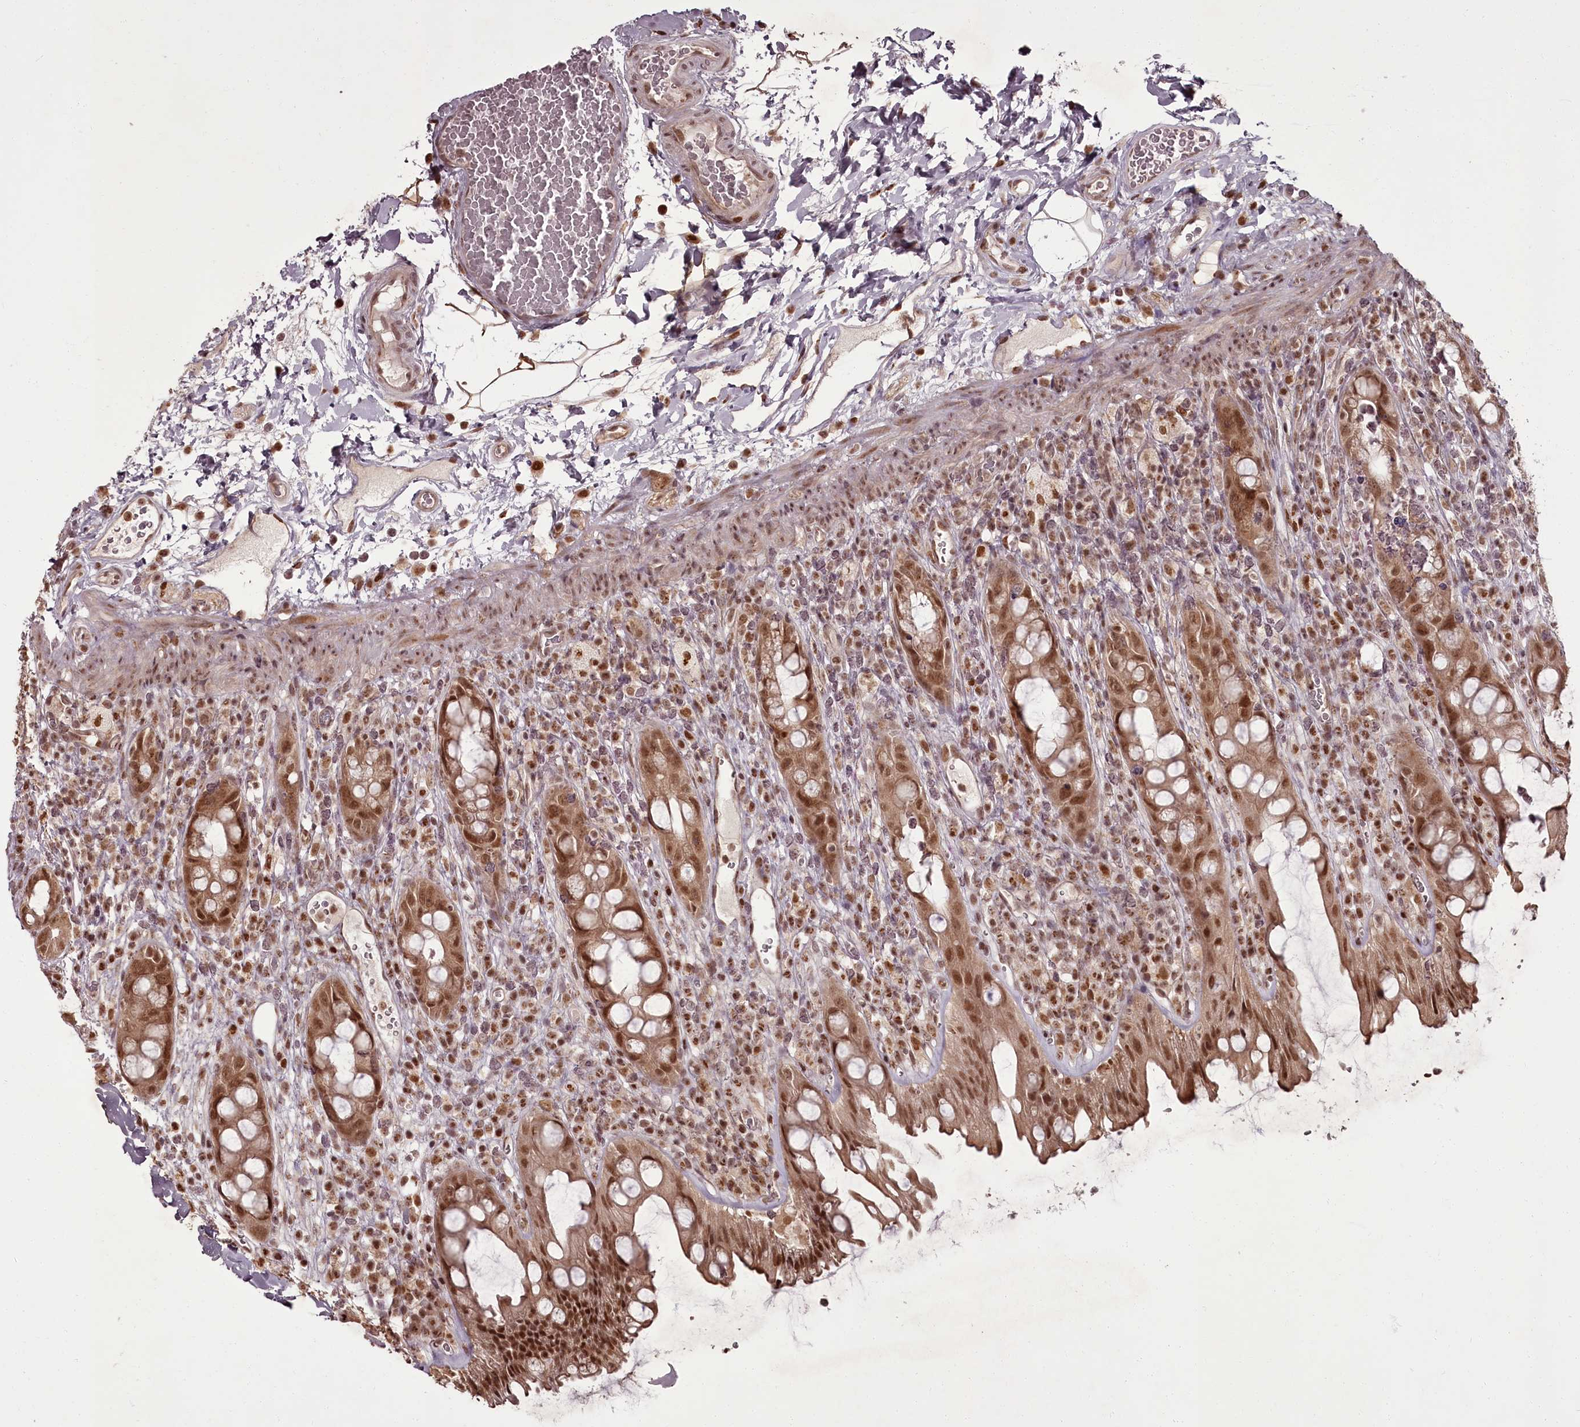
{"staining": {"intensity": "moderate", "quantity": ">75%", "location": "cytoplasmic/membranous,nuclear"}, "tissue": "rectum", "cell_type": "Glandular cells", "image_type": "normal", "snomed": [{"axis": "morphology", "description": "Normal tissue, NOS"}, {"axis": "topography", "description": "Rectum"}], "caption": "Glandular cells display medium levels of moderate cytoplasmic/membranous,nuclear positivity in approximately >75% of cells in unremarkable rectum.", "gene": "CEP83", "patient": {"sex": "female", "age": 57}}